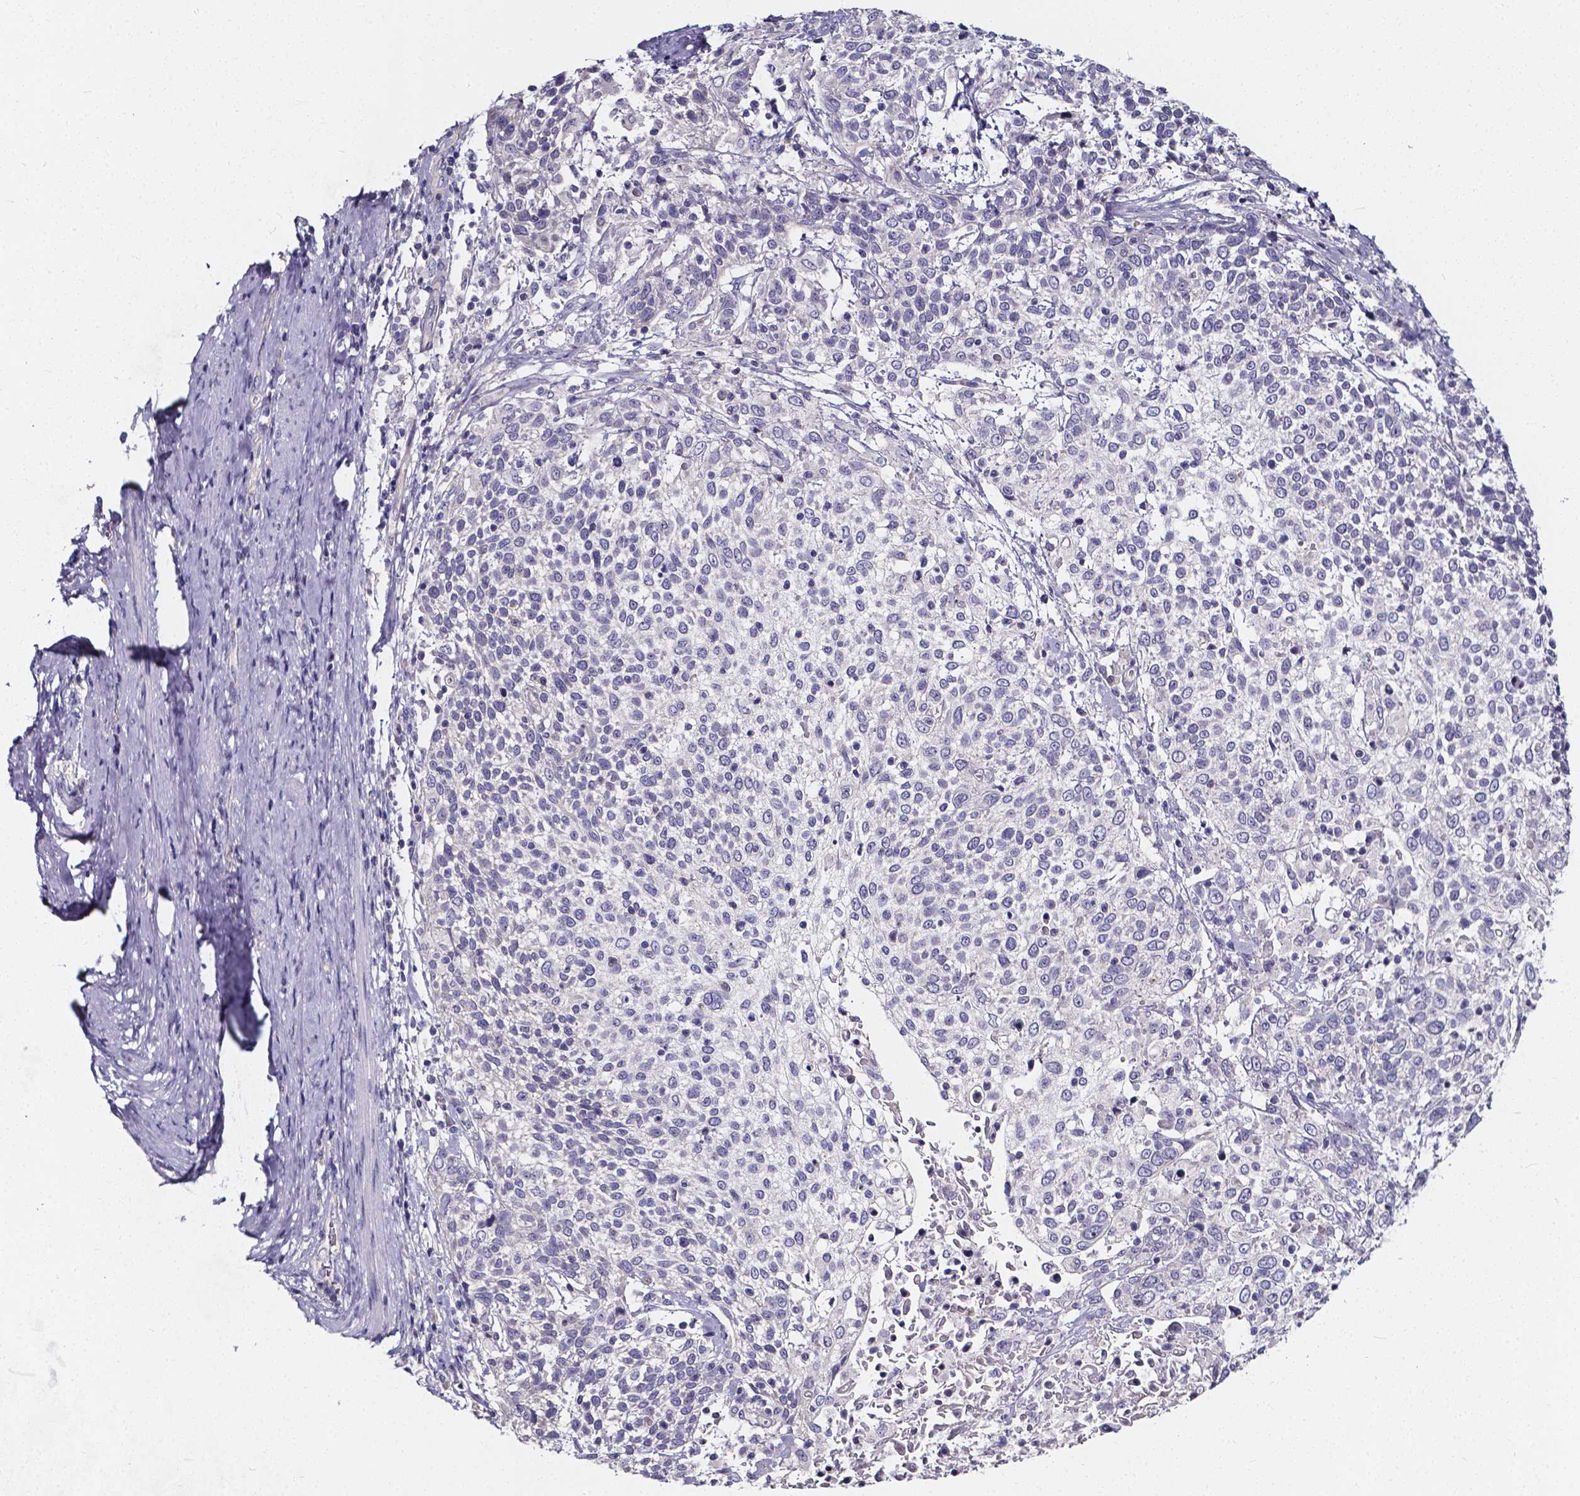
{"staining": {"intensity": "negative", "quantity": "none", "location": "none"}, "tissue": "cervical cancer", "cell_type": "Tumor cells", "image_type": "cancer", "snomed": [{"axis": "morphology", "description": "Squamous cell carcinoma, NOS"}, {"axis": "topography", "description": "Cervix"}], "caption": "Cervical cancer stained for a protein using IHC shows no positivity tumor cells.", "gene": "CACNG8", "patient": {"sex": "female", "age": 61}}